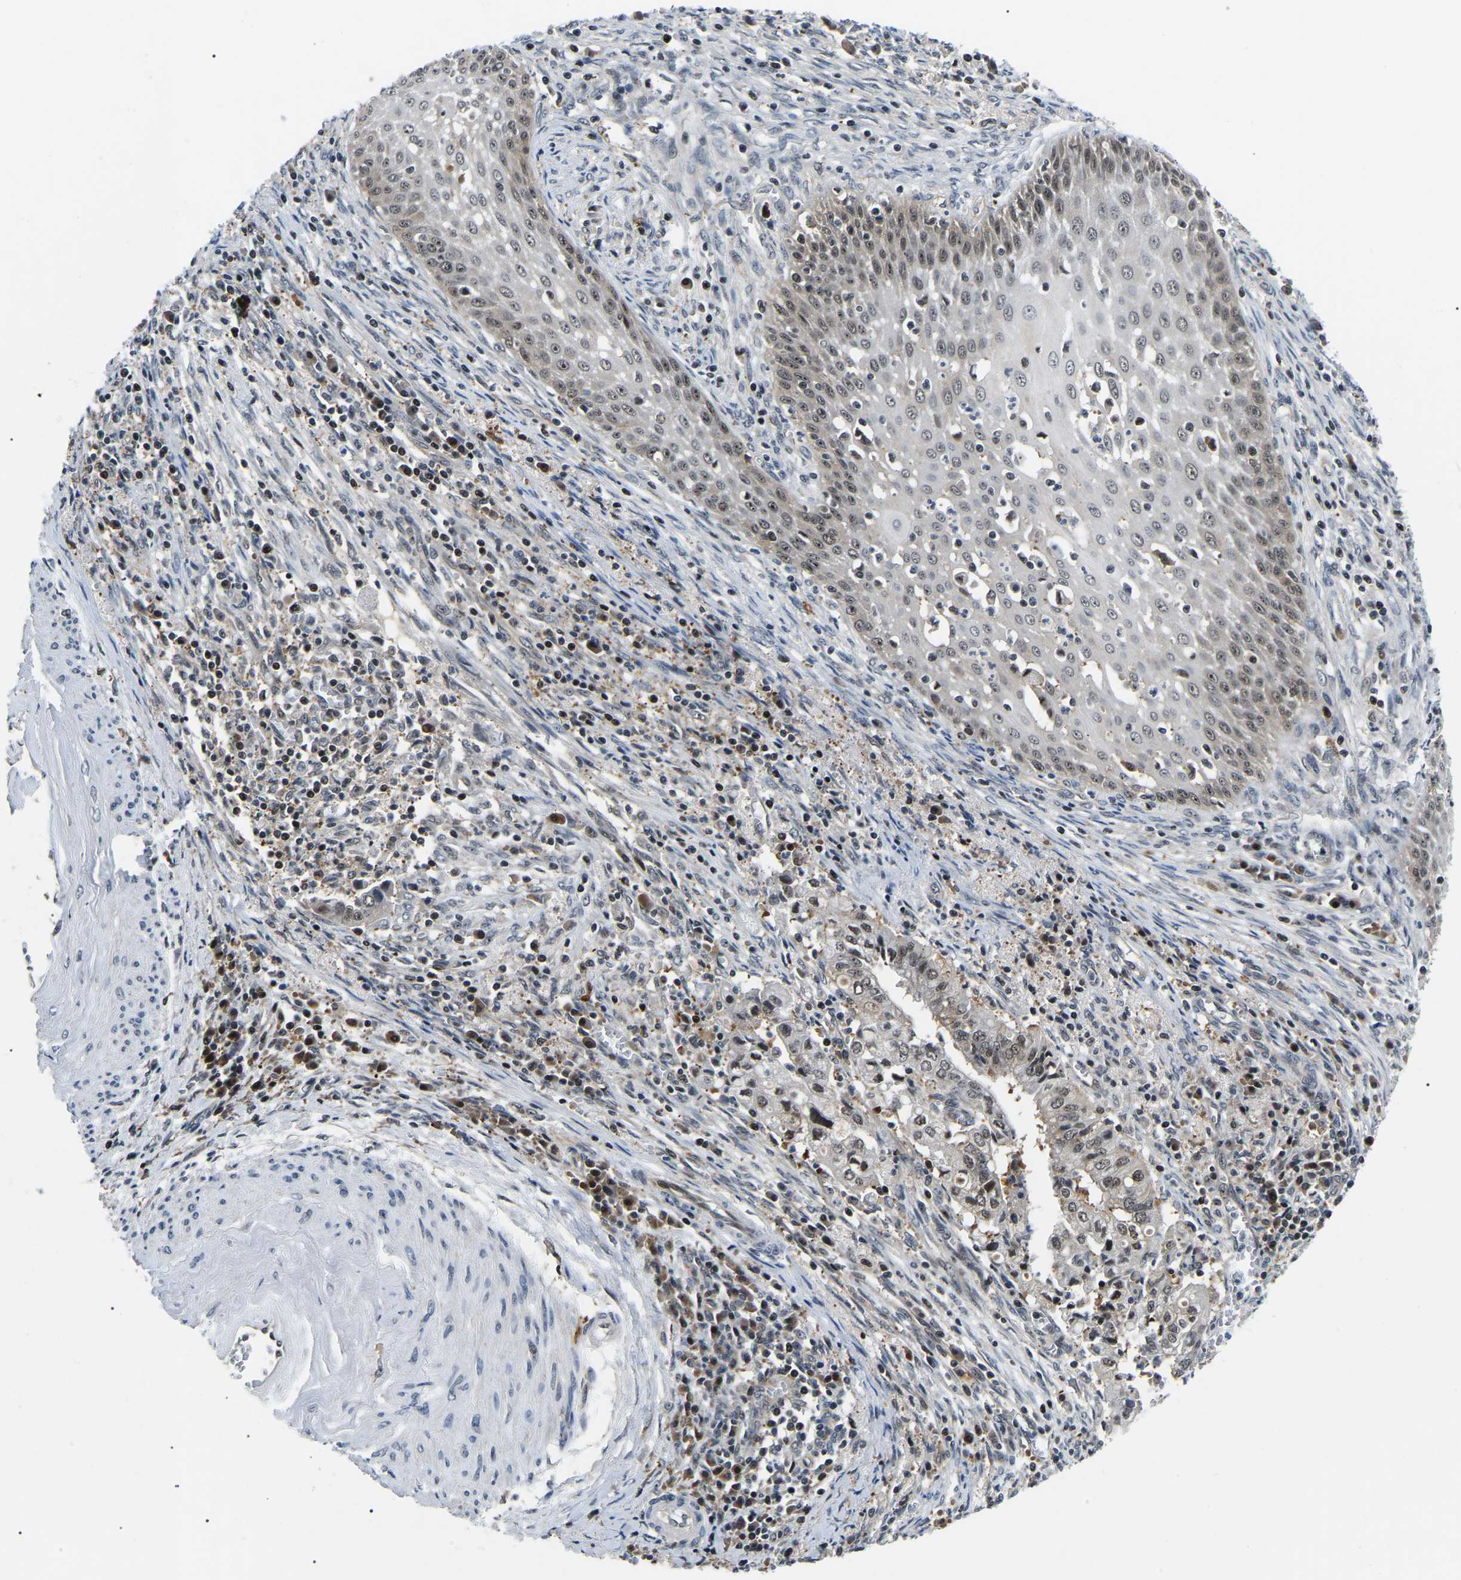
{"staining": {"intensity": "moderate", "quantity": ">75%", "location": "nuclear"}, "tissue": "cervical cancer", "cell_type": "Tumor cells", "image_type": "cancer", "snomed": [{"axis": "morphology", "description": "Adenocarcinoma, NOS"}, {"axis": "topography", "description": "Cervix"}], "caption": "Protein staining of cervical adenocarcinoma tissue displays moderate nuclear staining in approximately >75% of tumor cells.", "gene": "RRP1B", "patient": {"sex": "female", "age": 44}}